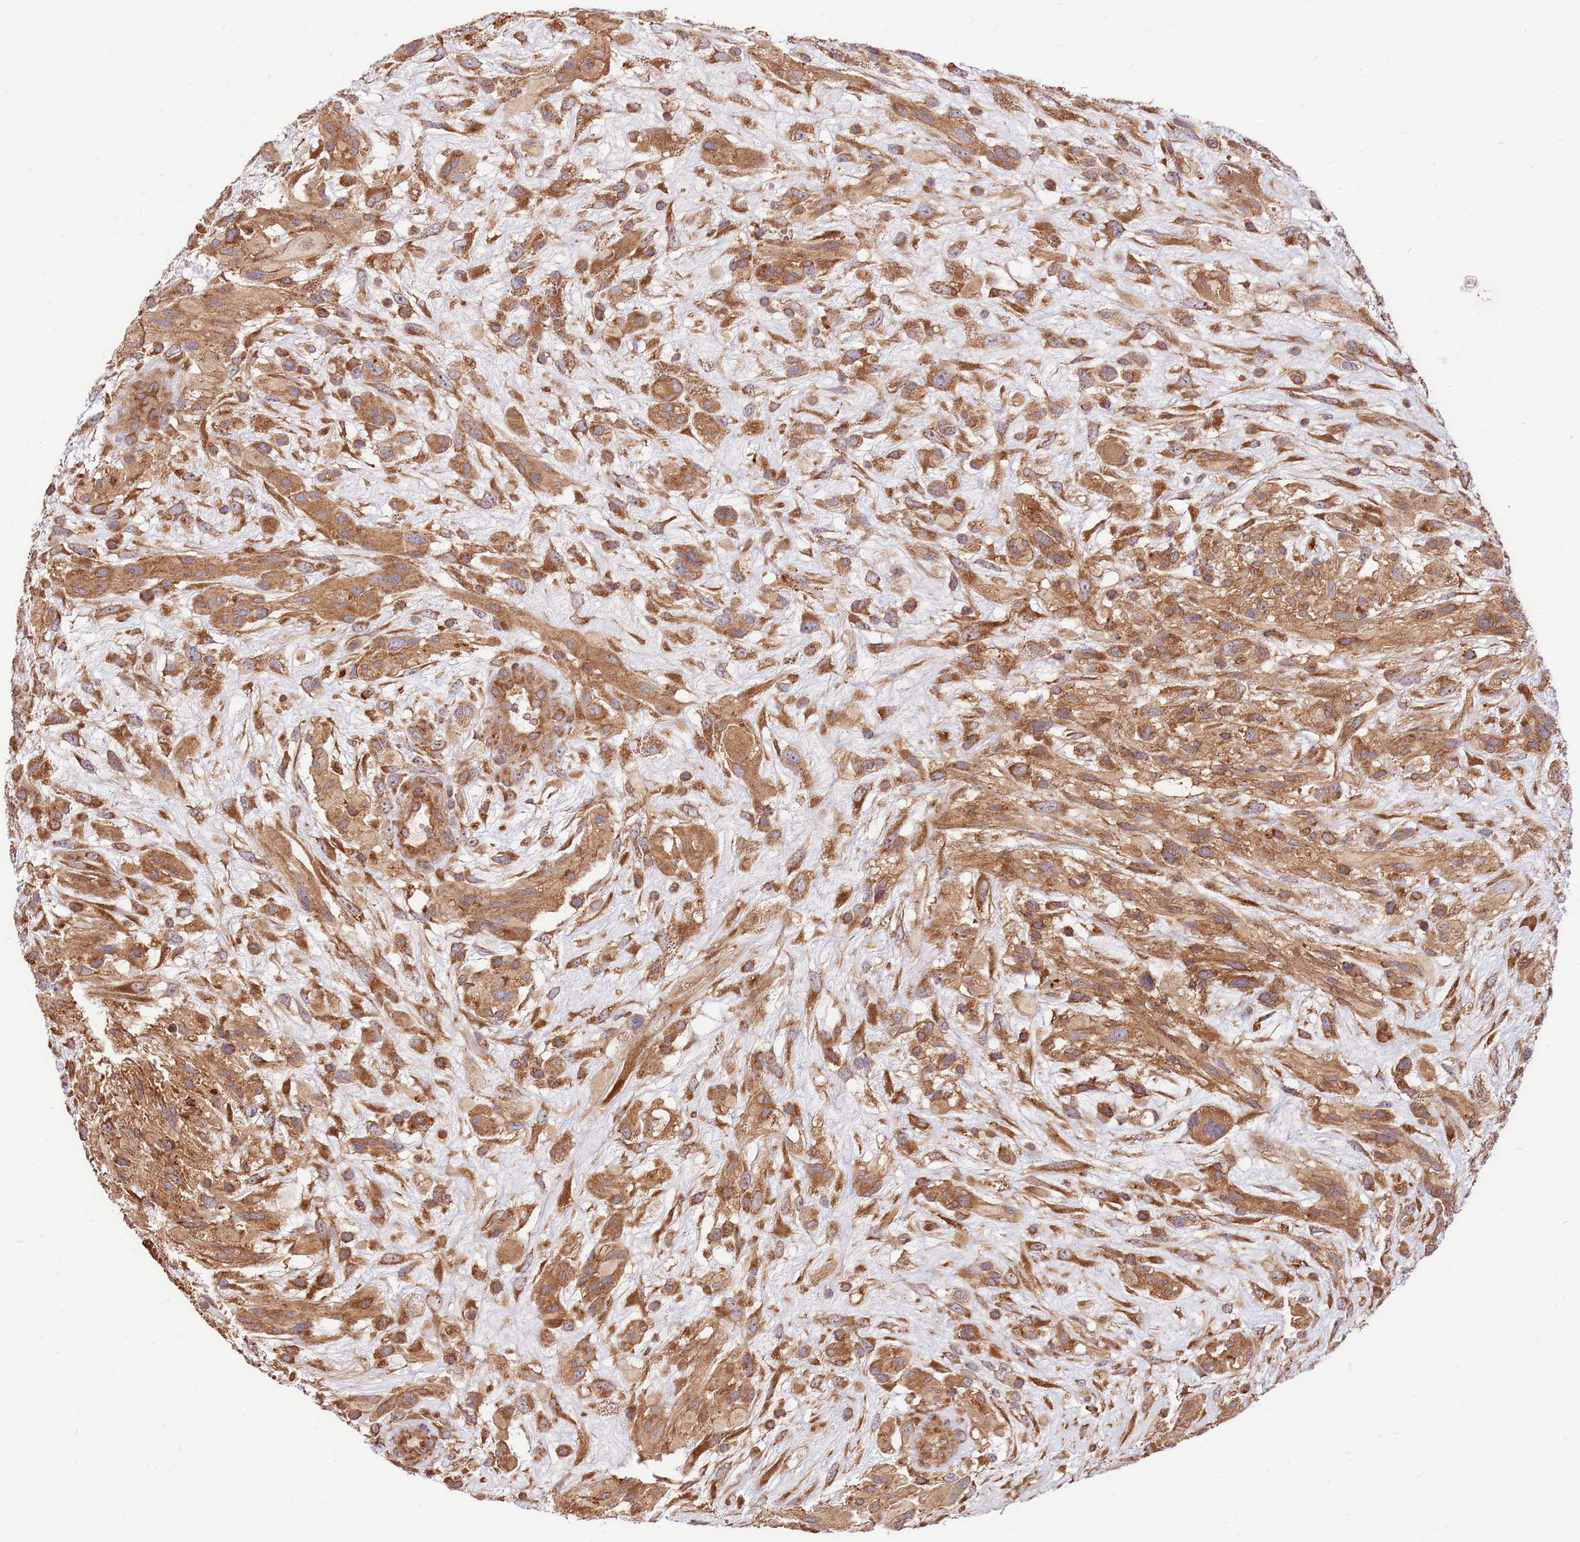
{"staining": {"intensity": "moderate", "quantity": ">75%", "location": "cytoplasmic/membranous"}, "tissue": "glioma", "cell_type": "Tumor cells", "image_type": "cancer", "snomed": [{"axis": "morphology", "description": "Glioma, malignant, High grade"}, {"axis": "topography", "description": "Brain"}], "caption": "Immunohistochemical staining of glioma exhibits moderate cytoplasmic/membranous protein staining in about >75% of tumor cells.", "gene": "SLC44A5", "patient": {"sex": "male", "age": 61}}